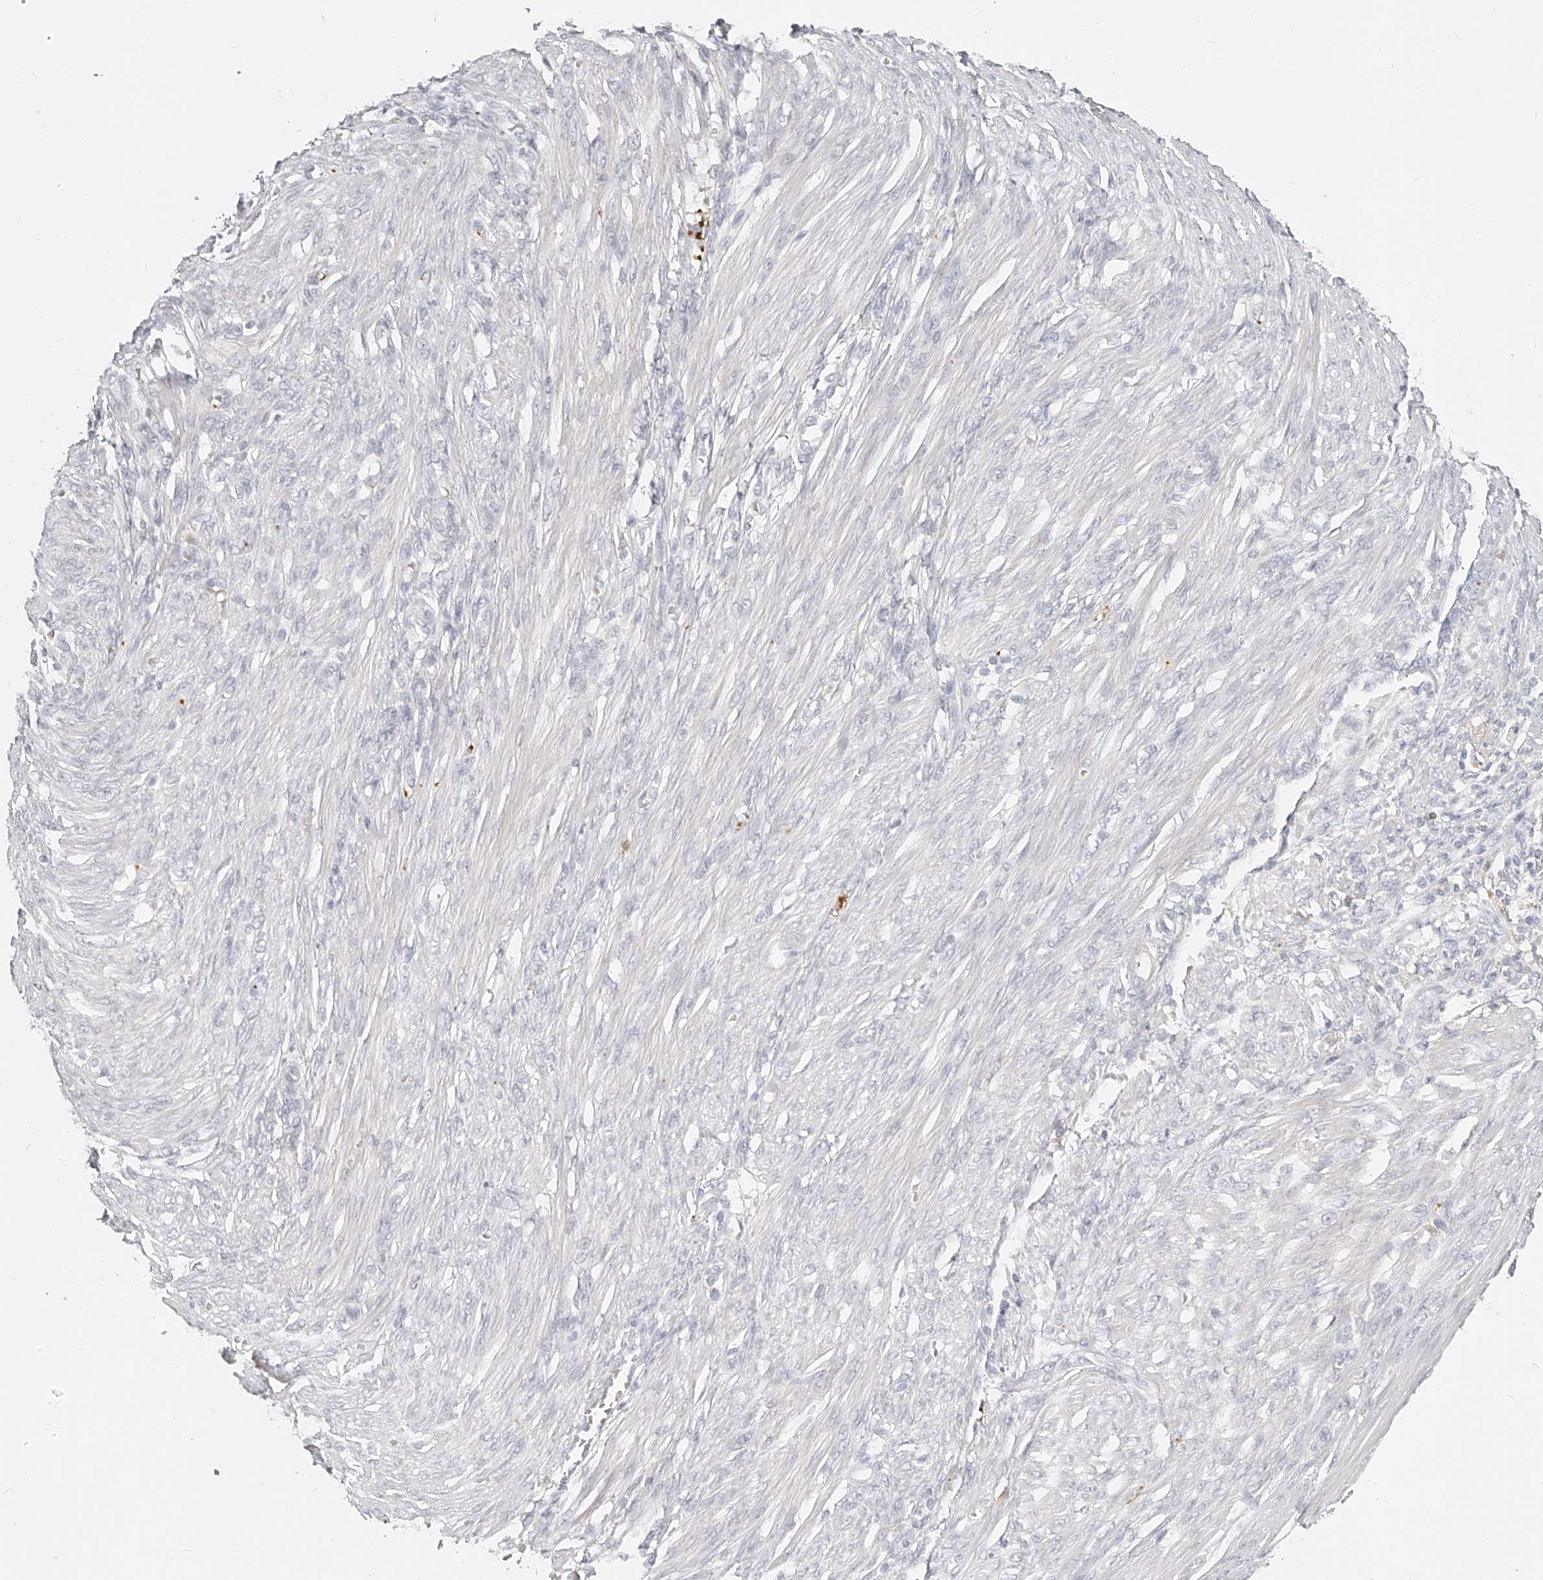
{"staining": {"intensity": "negative", "quantity": "none", "location": "none"}, "tissue": "endometrial cancer", "cell_type": "Tumor cells", "image_type": "cancer", "snomed": [{"axis": "morphology", "description": "Adenocarcinoma, NOS"}, {"axis": "topography", "description": "Endometrium"}], "caption": "Human endometrial cancer (adenocarcinoma) stained for a protein using immunohistochemistry displays no positivity in tumor cells.", "gene": "ITGB3", "patient": {"sex": "female", "age": 51}}